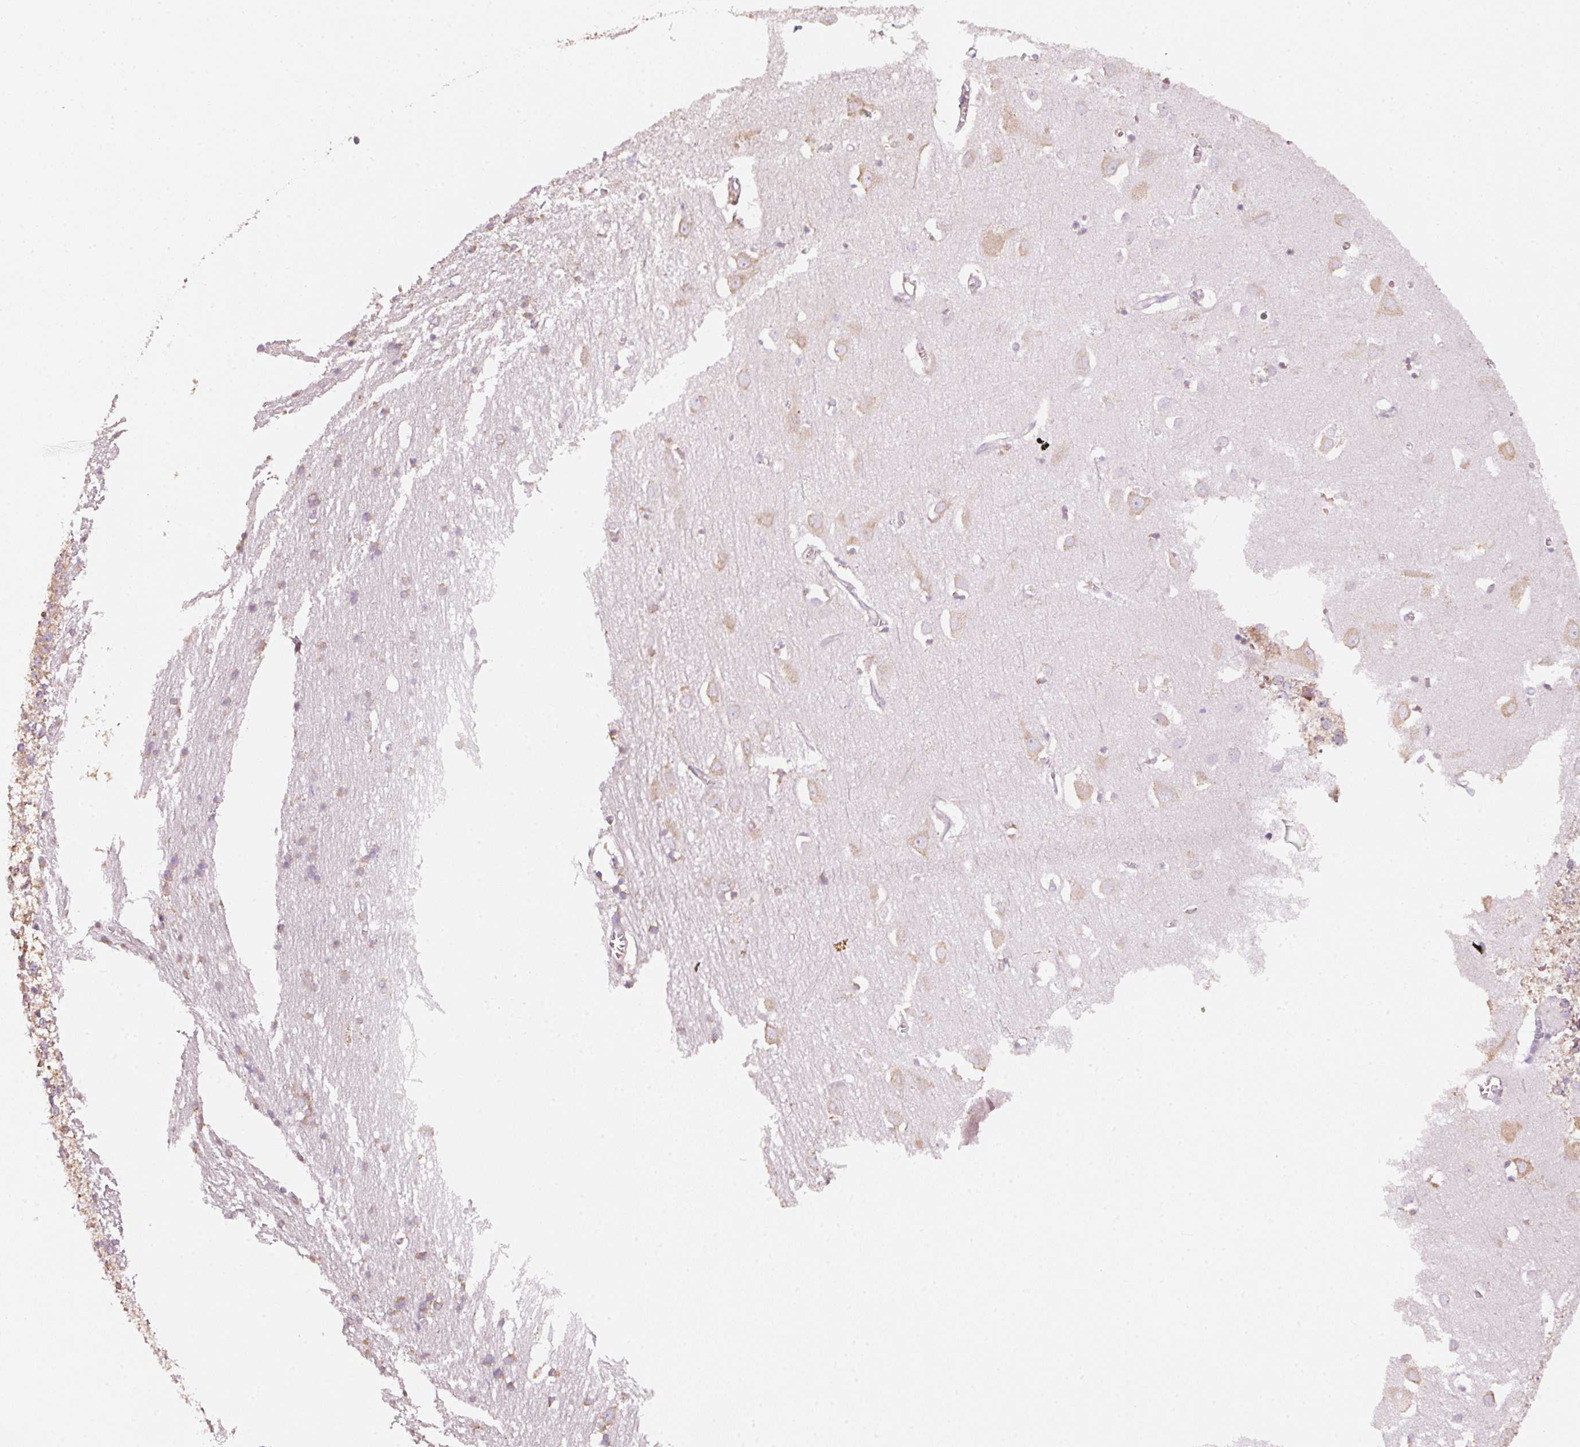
{"staining": {"intensity": "negative", "quantity": "none", "location": "none"}, "tissue": "cerebral cortex", "cell_type": "Endothelial cells", "image_type": "normal", "snomed": [{"axis": "morphology", "description": "Normal tissue, NOS"}, {"axis": "topography", "description": "Cerebral cortex"}], "caption": "High power microscopy histopathology image of an immunohistochemistry histopathology image of benign cerebral cortex, revealing no significant positivity in endothelial cells. (DAB IHC, high magnification).", "gene": "GCG", "patient": {"sex": "male", "age": 70}}